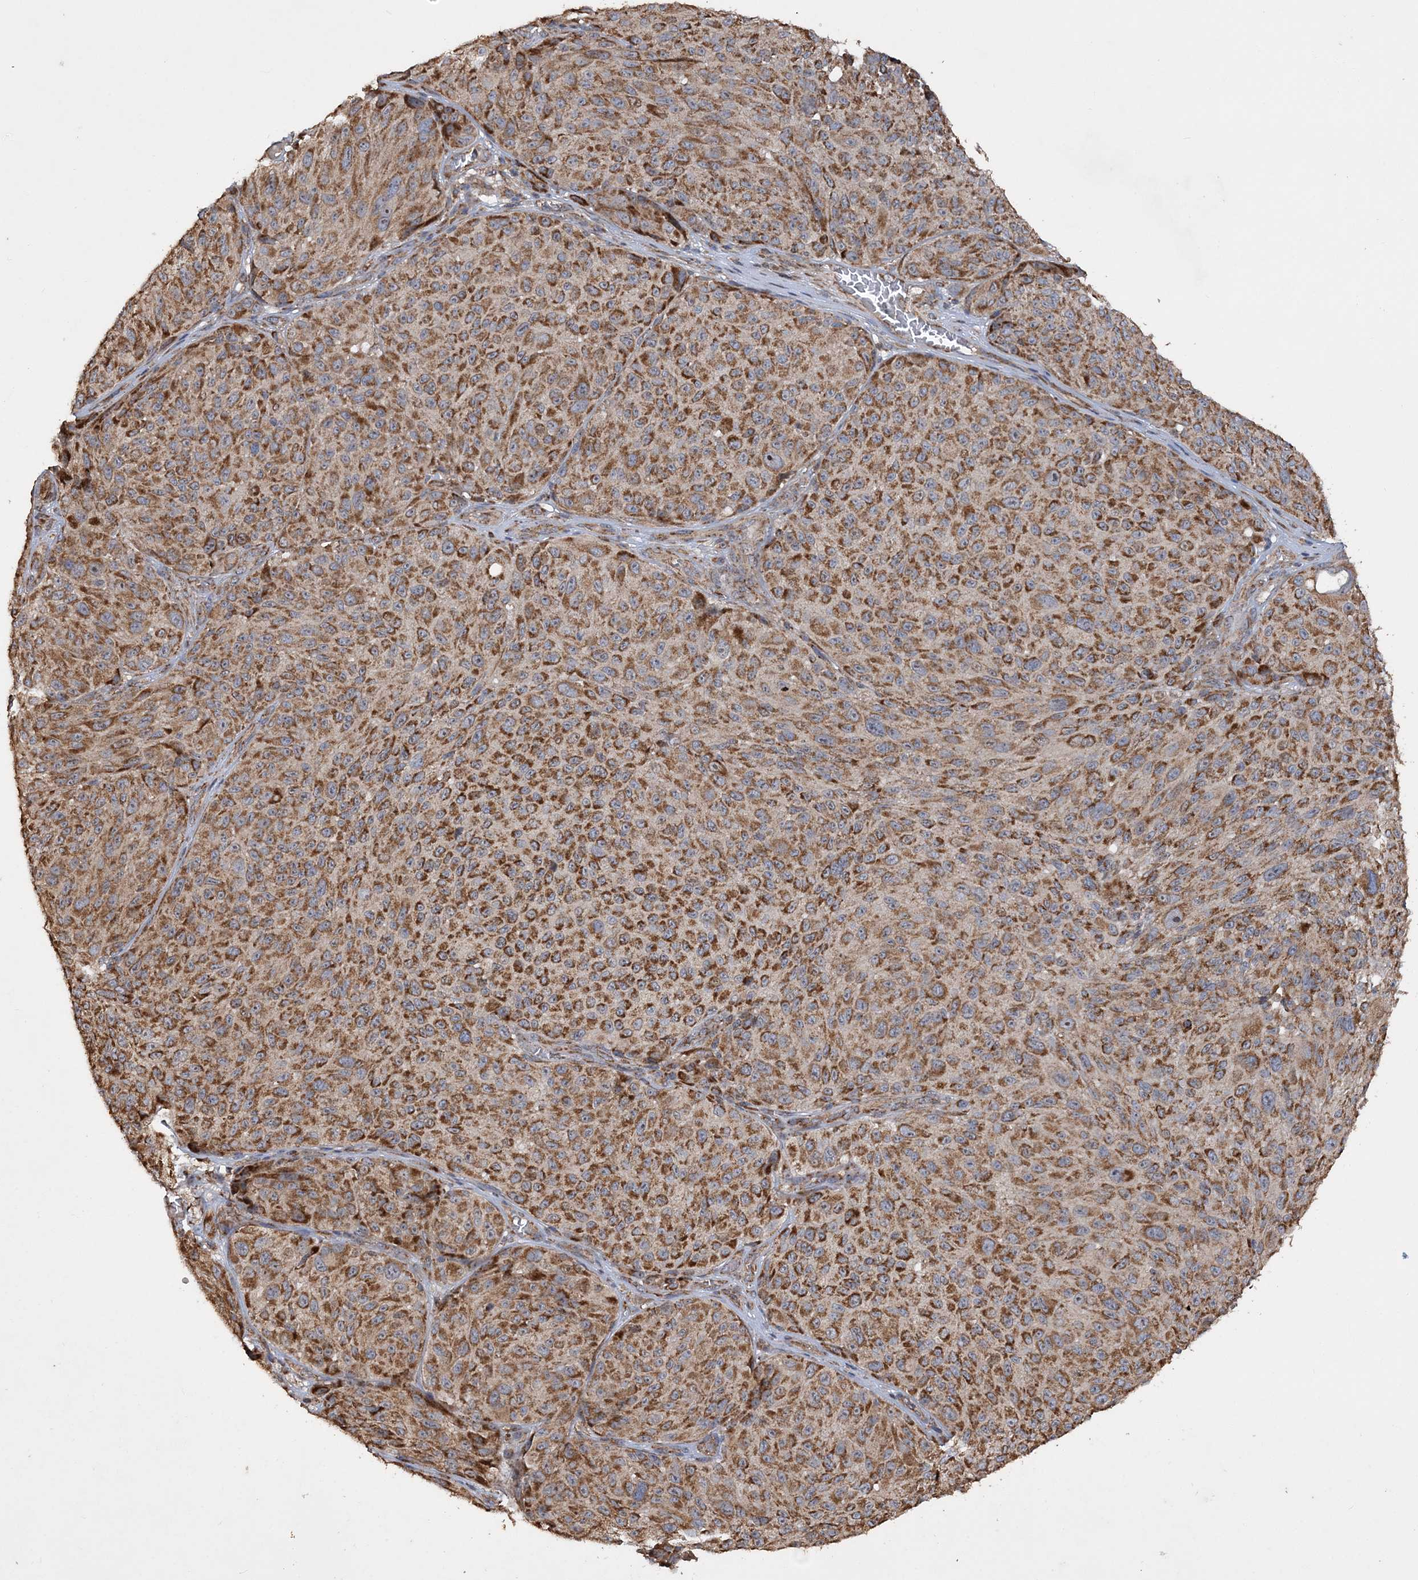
{"staining": {"intensity": "strong", "quantity": ">75%", "location": "cytoplasmic/membranous"}, "tissue": "melanoma", "cell_type": "Tumor cells", "image_type": "cancer", "snomed": [{"axis": "morphology", "description": "Malignant melanoma, NOS"}, {"axis": "topography", "description": "Skin"}], "caption": "This image shows immunohistochemistry (IHC) staining of human melanoma, with high strong cytoplasmic/membranous staining in approximately >75% of tumor cells.", "gene": "POC5", "patient": {"sex": "male", "age": 83}}